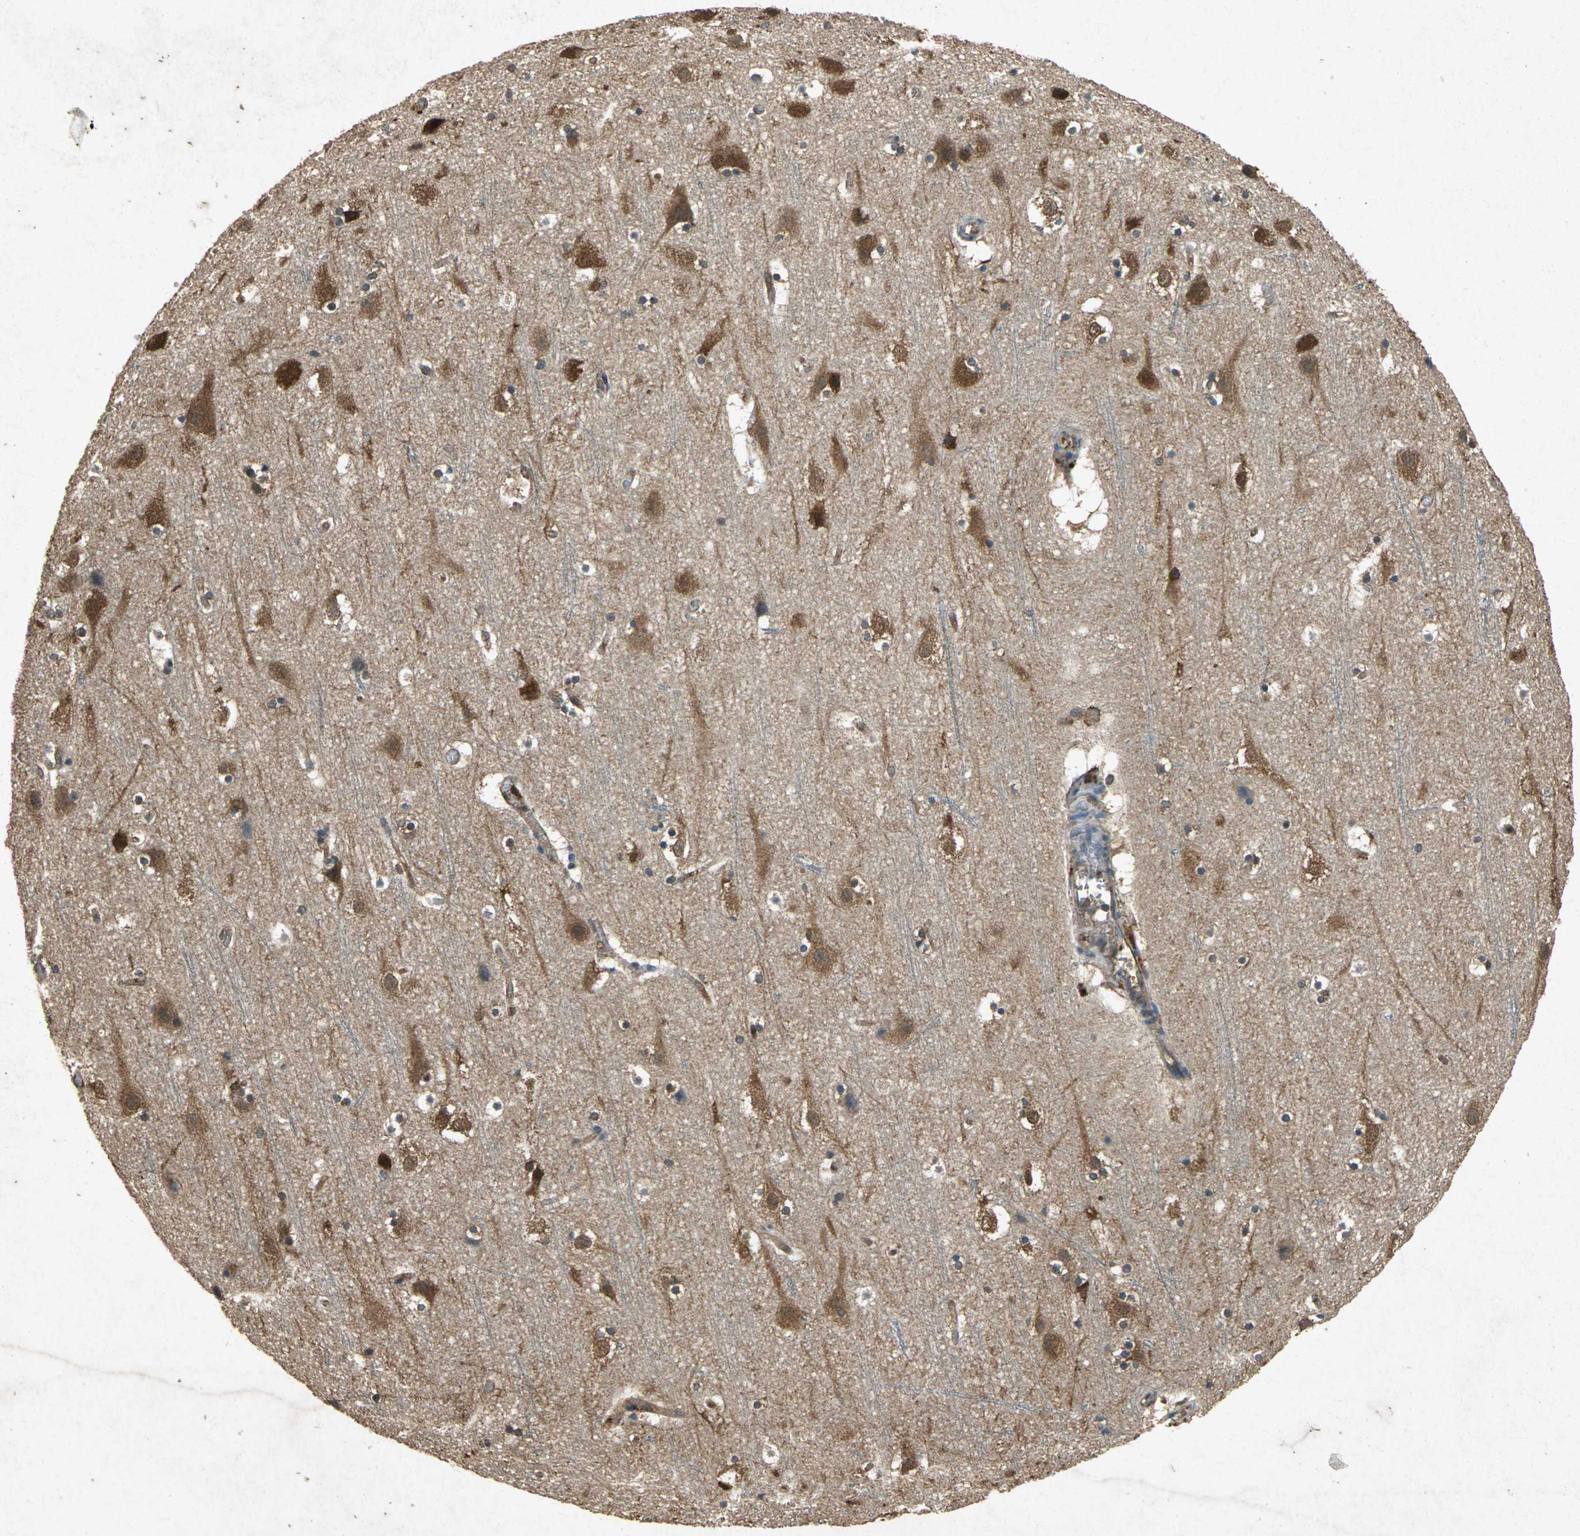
{"staining": {"intensity": "weak", "quantity": "25%-75%", "location": "cytoplasmic/membranous"}, "tissue": "cerebral cortex", "cell_type": "Endothelial cells", "image_type": "normal", "snomed": [{"axis": "morphology", "description": "Normal tissue, NOS"}, {"axis": "topography", "description": "Cerebral cortex"}], "caption": "Cerebral cortex stained with a brown dye reveals weak cytoplasmic/membranous positive expression in approximately 25%-75% of endothelial cells.", "gene": "HSP90AB1", "patient": {"sex": "male", "age": 45}}